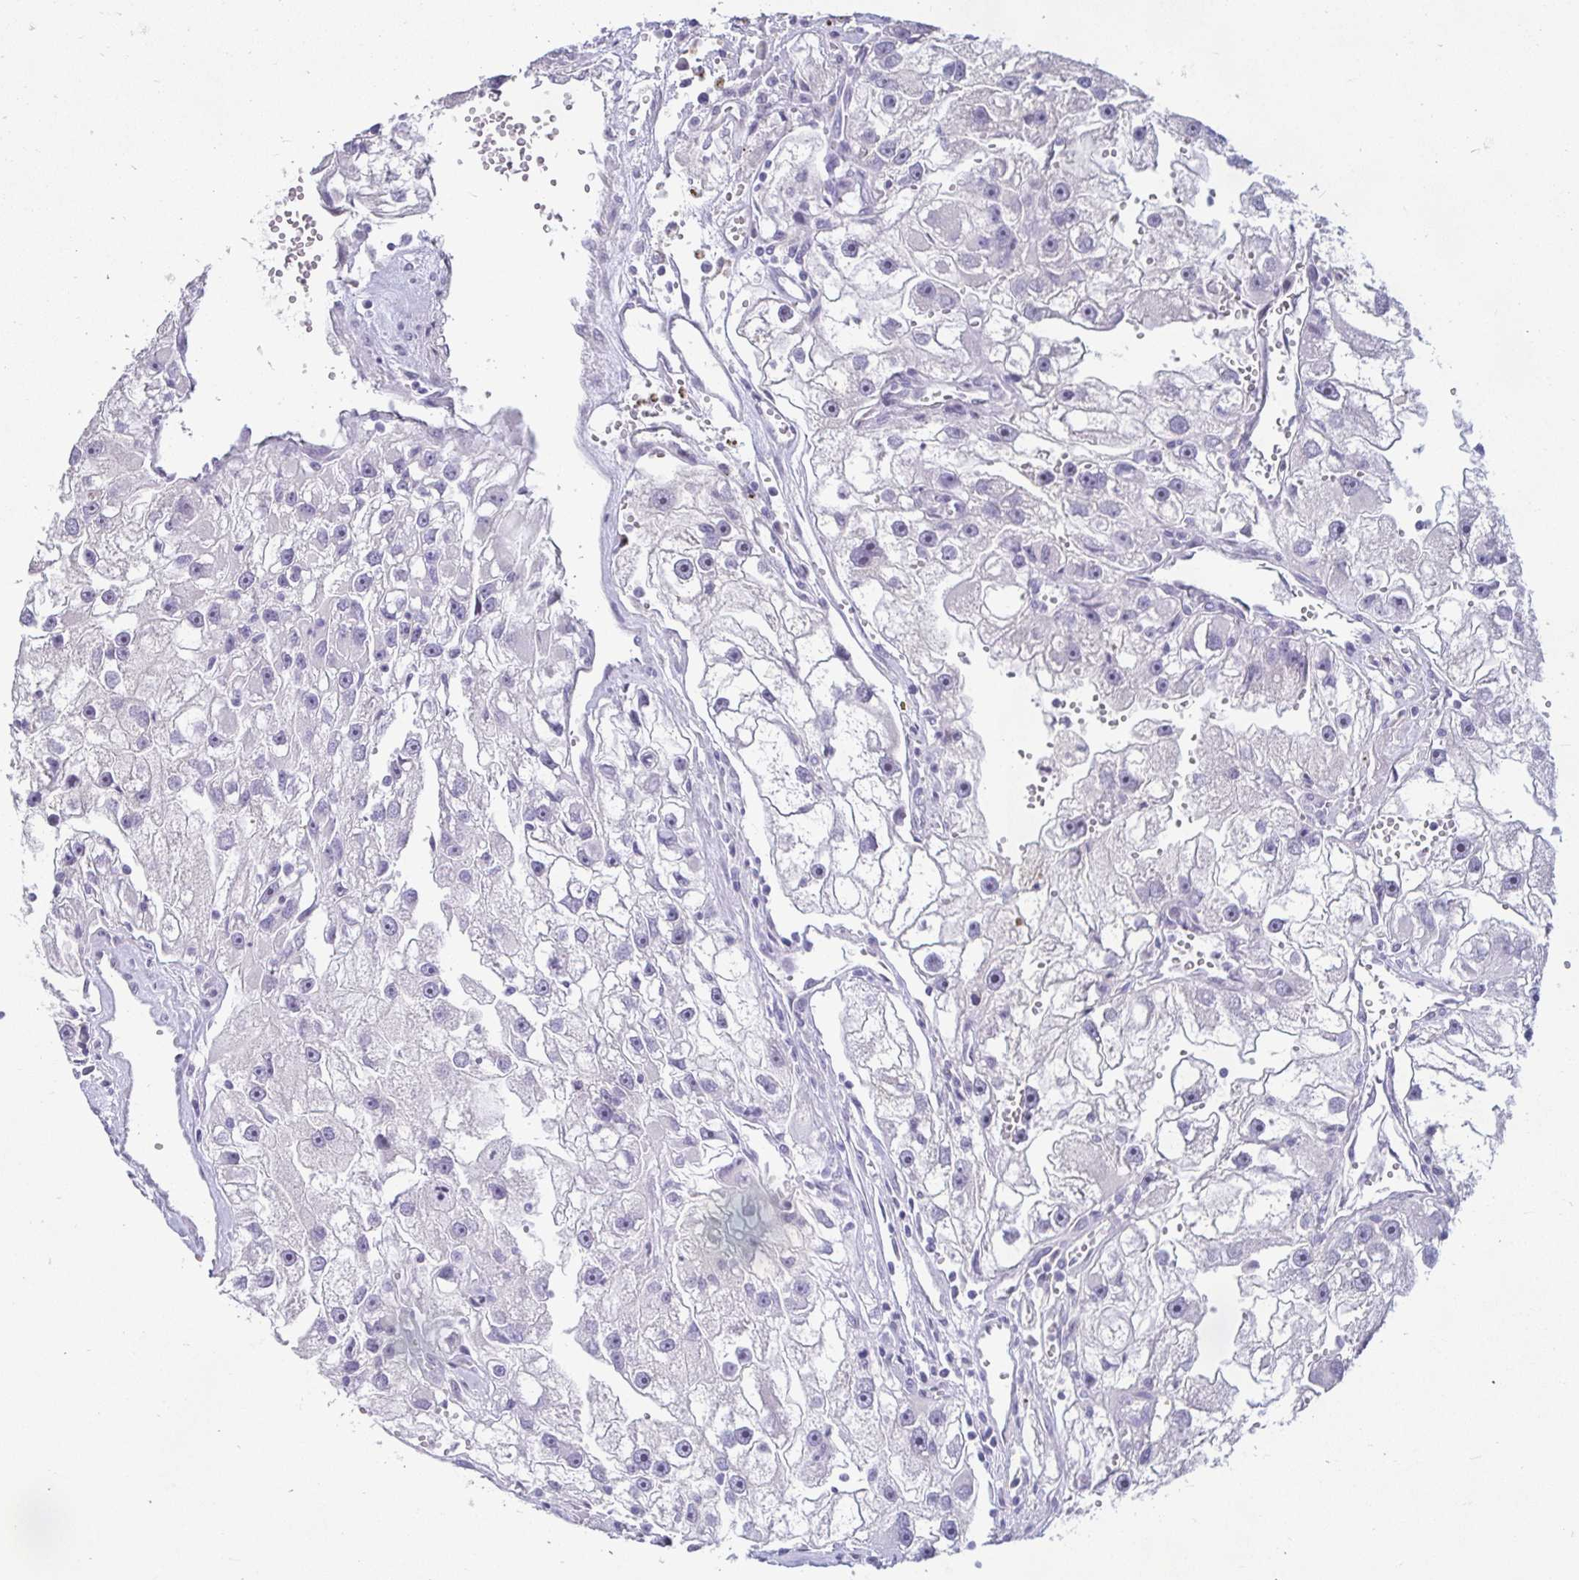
{"staining": {"intensity": "negative", "quantity": "none", "location": "none"}, "tissue": "renal cancer", "cell_type": "Tumor cells", "image_type": "cancer", "snomed": [{"axis": "morphology", "description": "Adenocarcinoma, NOS"}, {"axis": "topography", "description": "Kidney"}], "caption": "A high-resolution micrograph shows immunohistochemistry staining of renal cancer (adenocarcinoma), which shows no significant staining in tumor cells.", "gene": "CR2", "patient": {"sex": "male", "age": 63}}